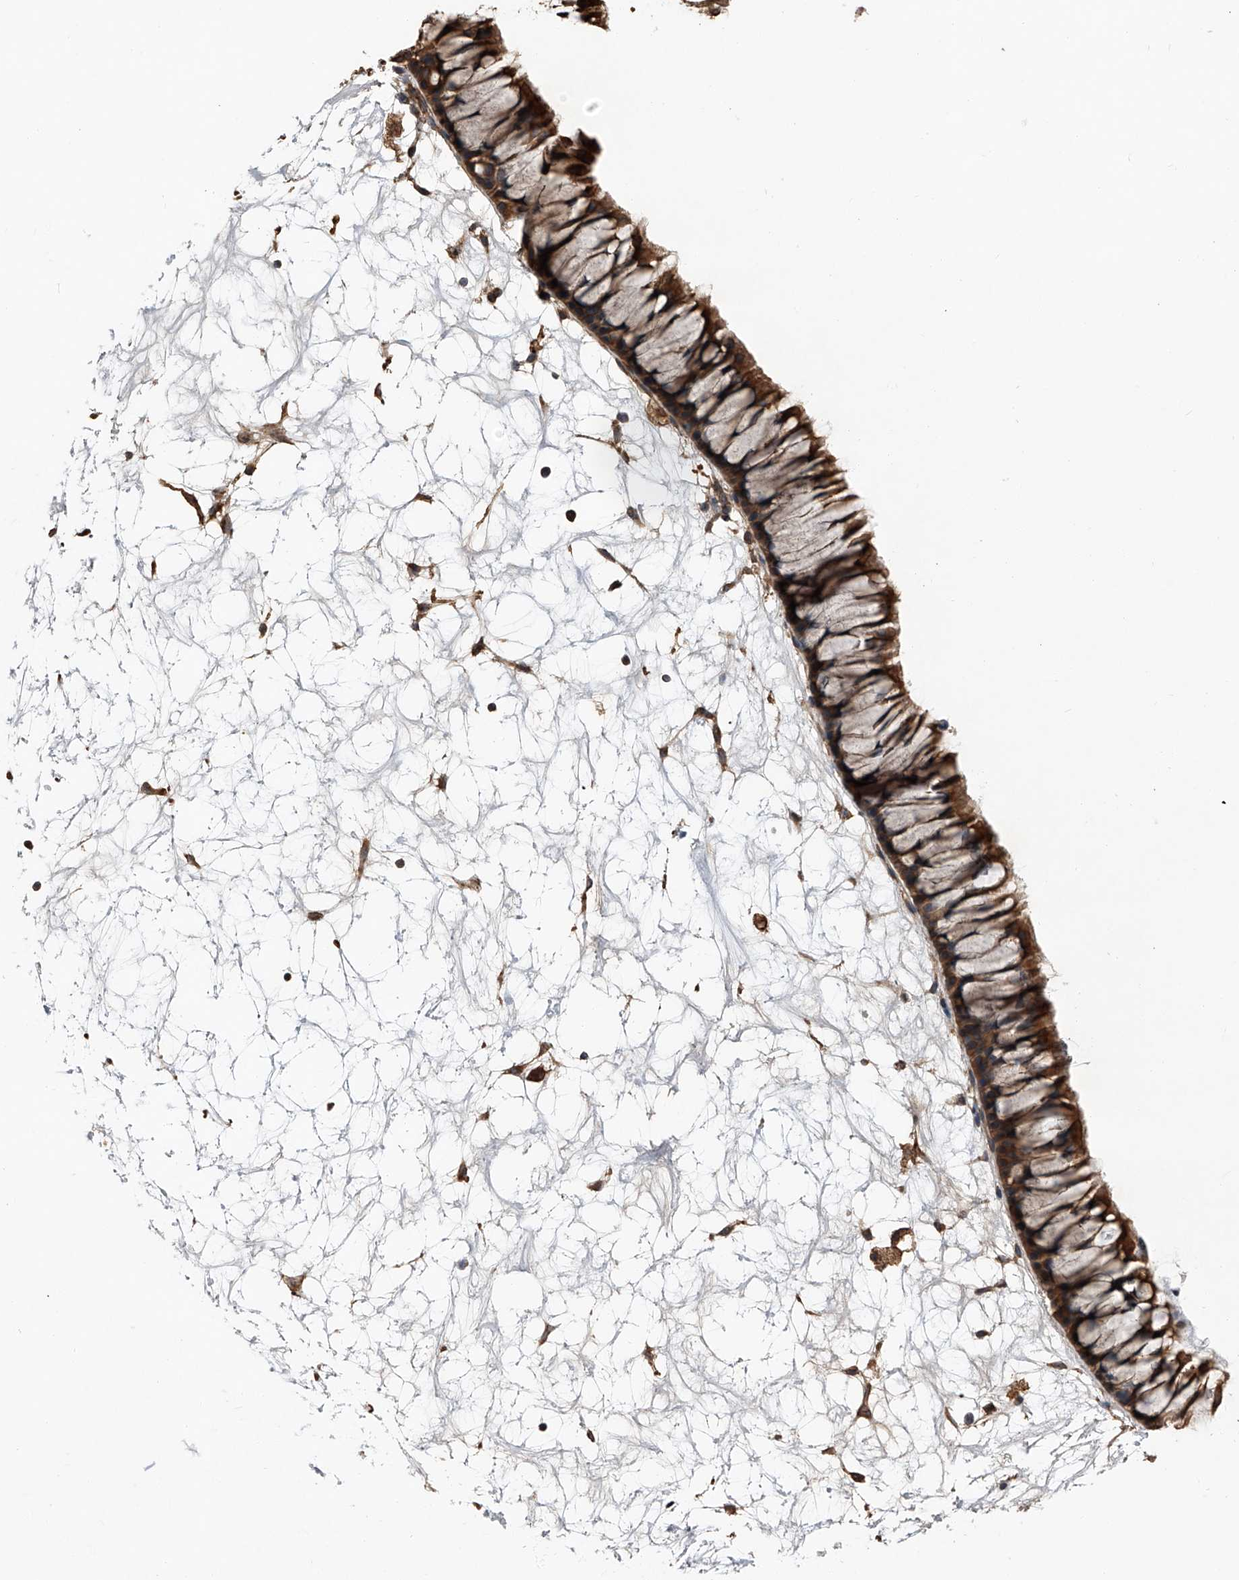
{"staining": {"intensity": "strong", "quantity": ">75%", "location": "cytoplasmic/membranous"}, "tissue": "nasopharynx", "cell_type": "Respiratory epithelial cells", "image_type": "normal", "snomed": [{"axis": "morphology", "description": "Normal tissue, NOS"}, {"axis": "topography", "description": "Nasopharynx"}], "caption": "This micrograph displays immunohistochemistry staining of benign nasopharynx, with high strong cytoplasmic/membranous staining in approximately >75% of respiratory epithelial cells.", "gene": "KCNJ2", "patient": {"sex": "male", "age": 64}}